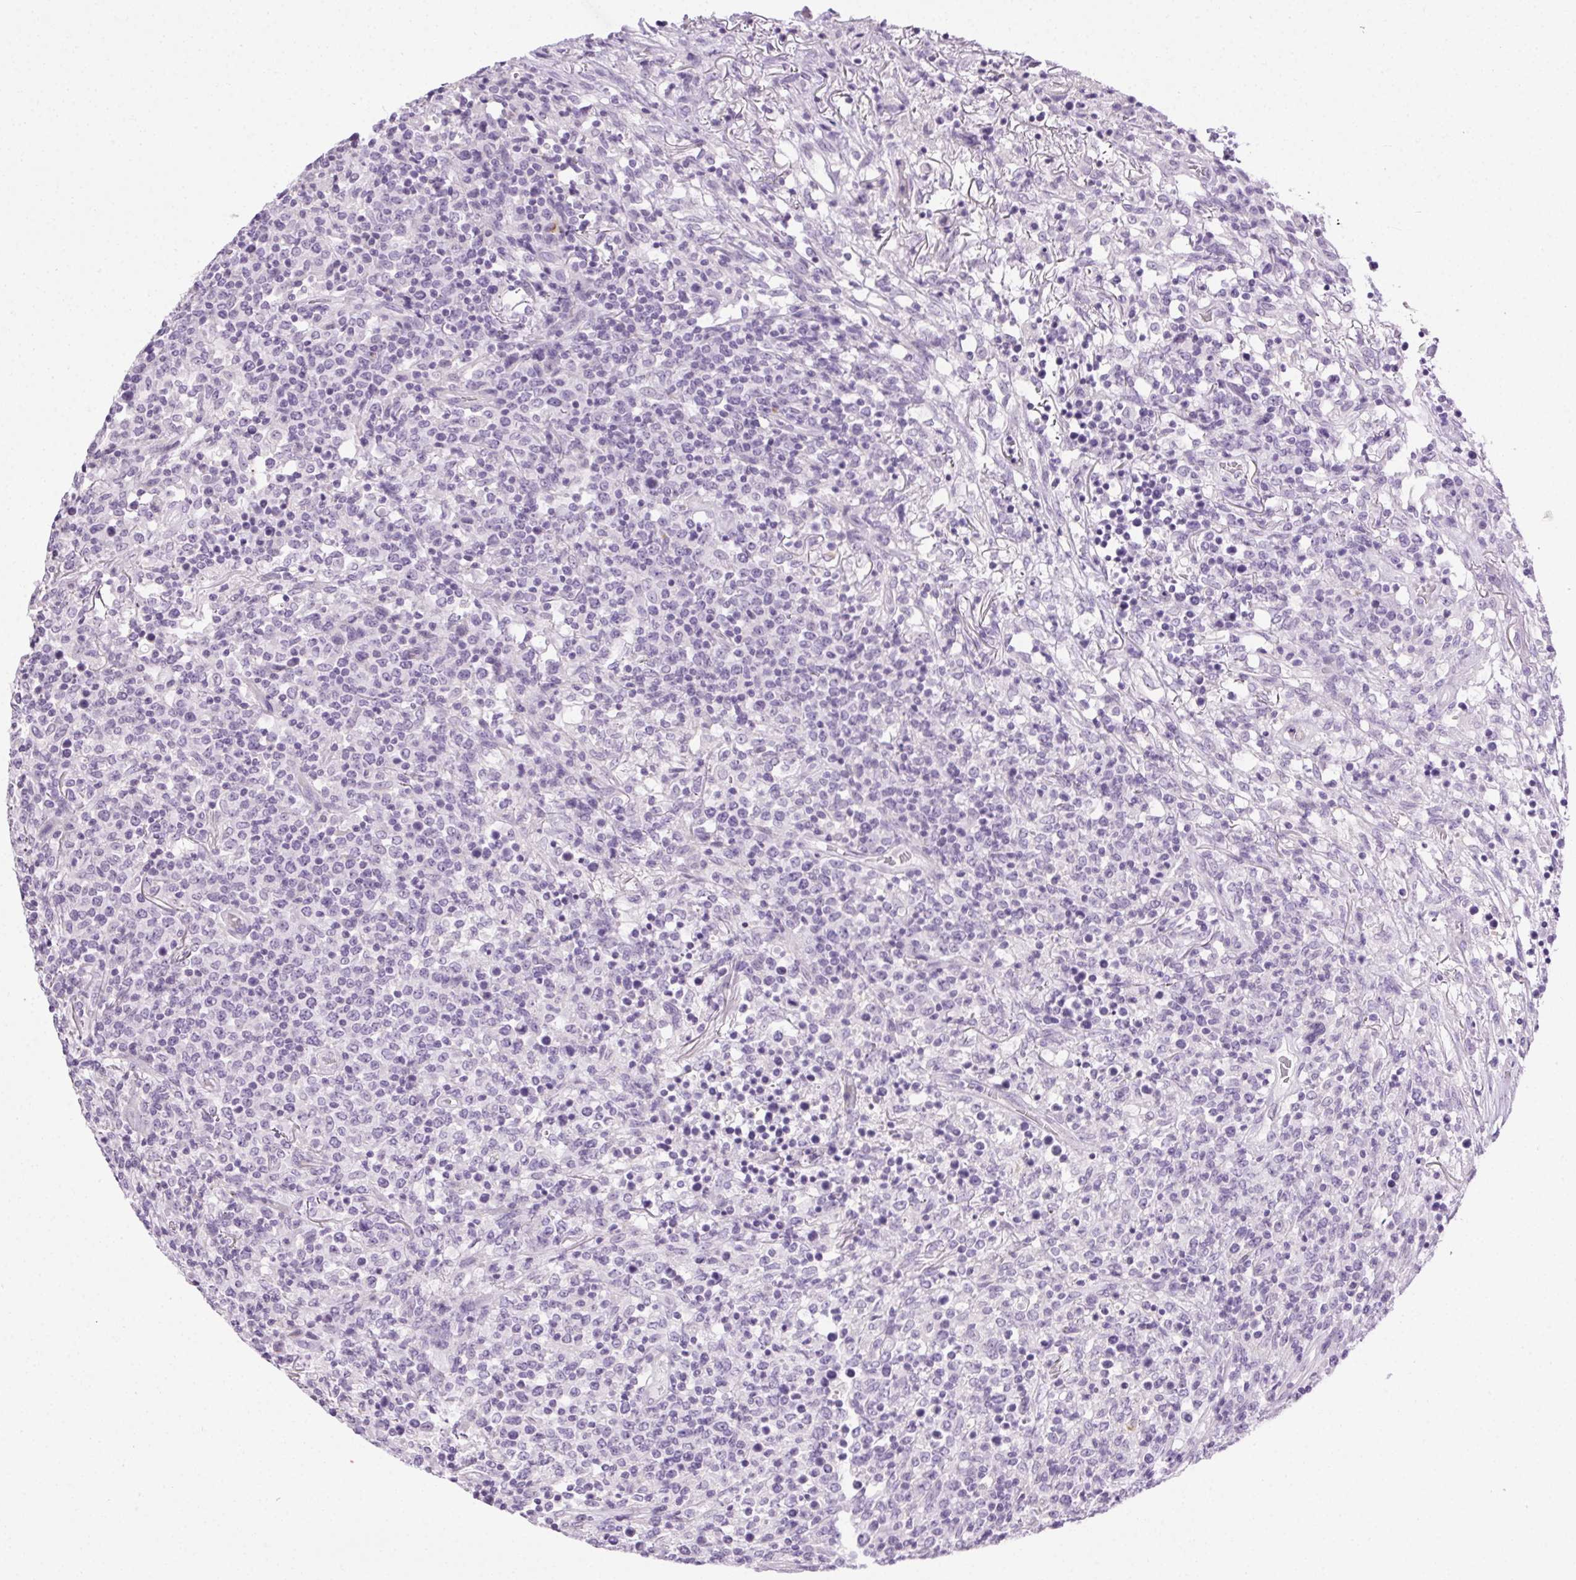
{"staining": {"intensity": "negative", "quantity": "none", "location": "none"}, "tissue": "lymphoma", "cell_type": "Tumor cells", "image_type": "cancer", "snomed": [{"axis": "morphology", "description": "Malignant lymphoma, non-Hodgkin's type, High grade"}, {"axis": "topography", "description": "Lung"}], "caption": "Tumor cells show no significant staining in high-grade malignant lymphoma, non-Hodgkin's type.", "gene": "C20orf85", "patient": {"sex": "male", "age": 79}}